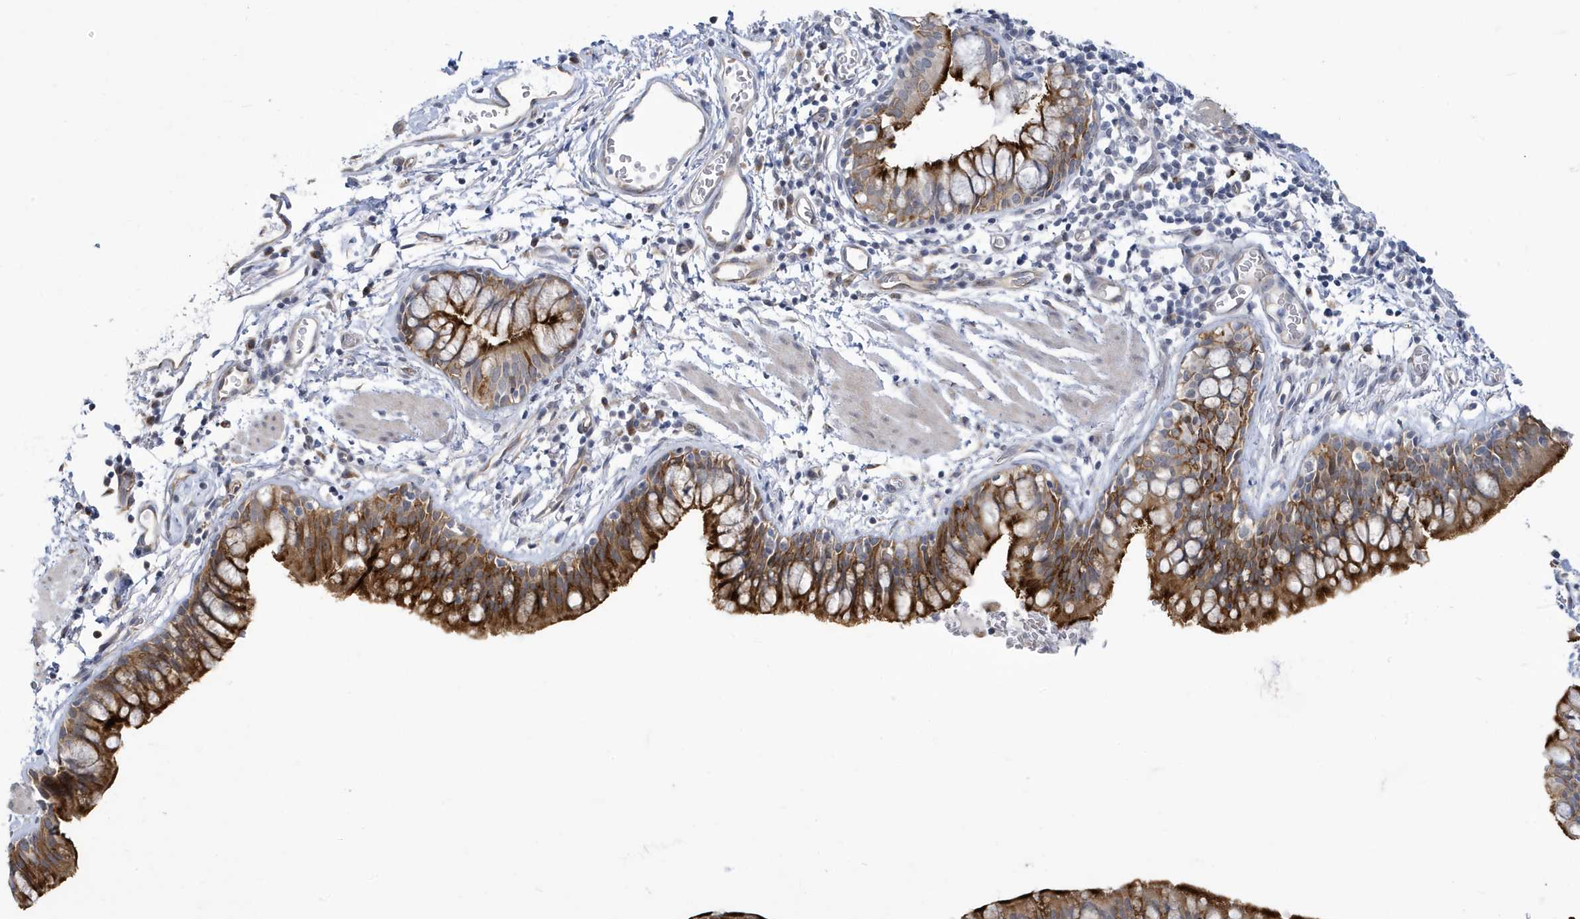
{"staining": {"intensity": "strong", "quantity": "25%-75%", "location": "cytoplasmic/membranous"}, "tissue": "bronchus", "cell_type": "Respiratory epithelial cells", "image_type": "normal", "snomed": [{"axis": "morphology", "description": "Normal tissue, NOS"}, {"axis": "topography", "description": "Cartilage tissue"}, {"axis": "topography", "description": "Bronchus"}], "caption": "Immunohistochemical staining of benign bronchus displays strong cytoplasmic/membranous protein expression in approximately 25%-75% of respiratory epithelial cells.", "gene": "ZNF654", "patient": {"sex": "female", "age": 36}}